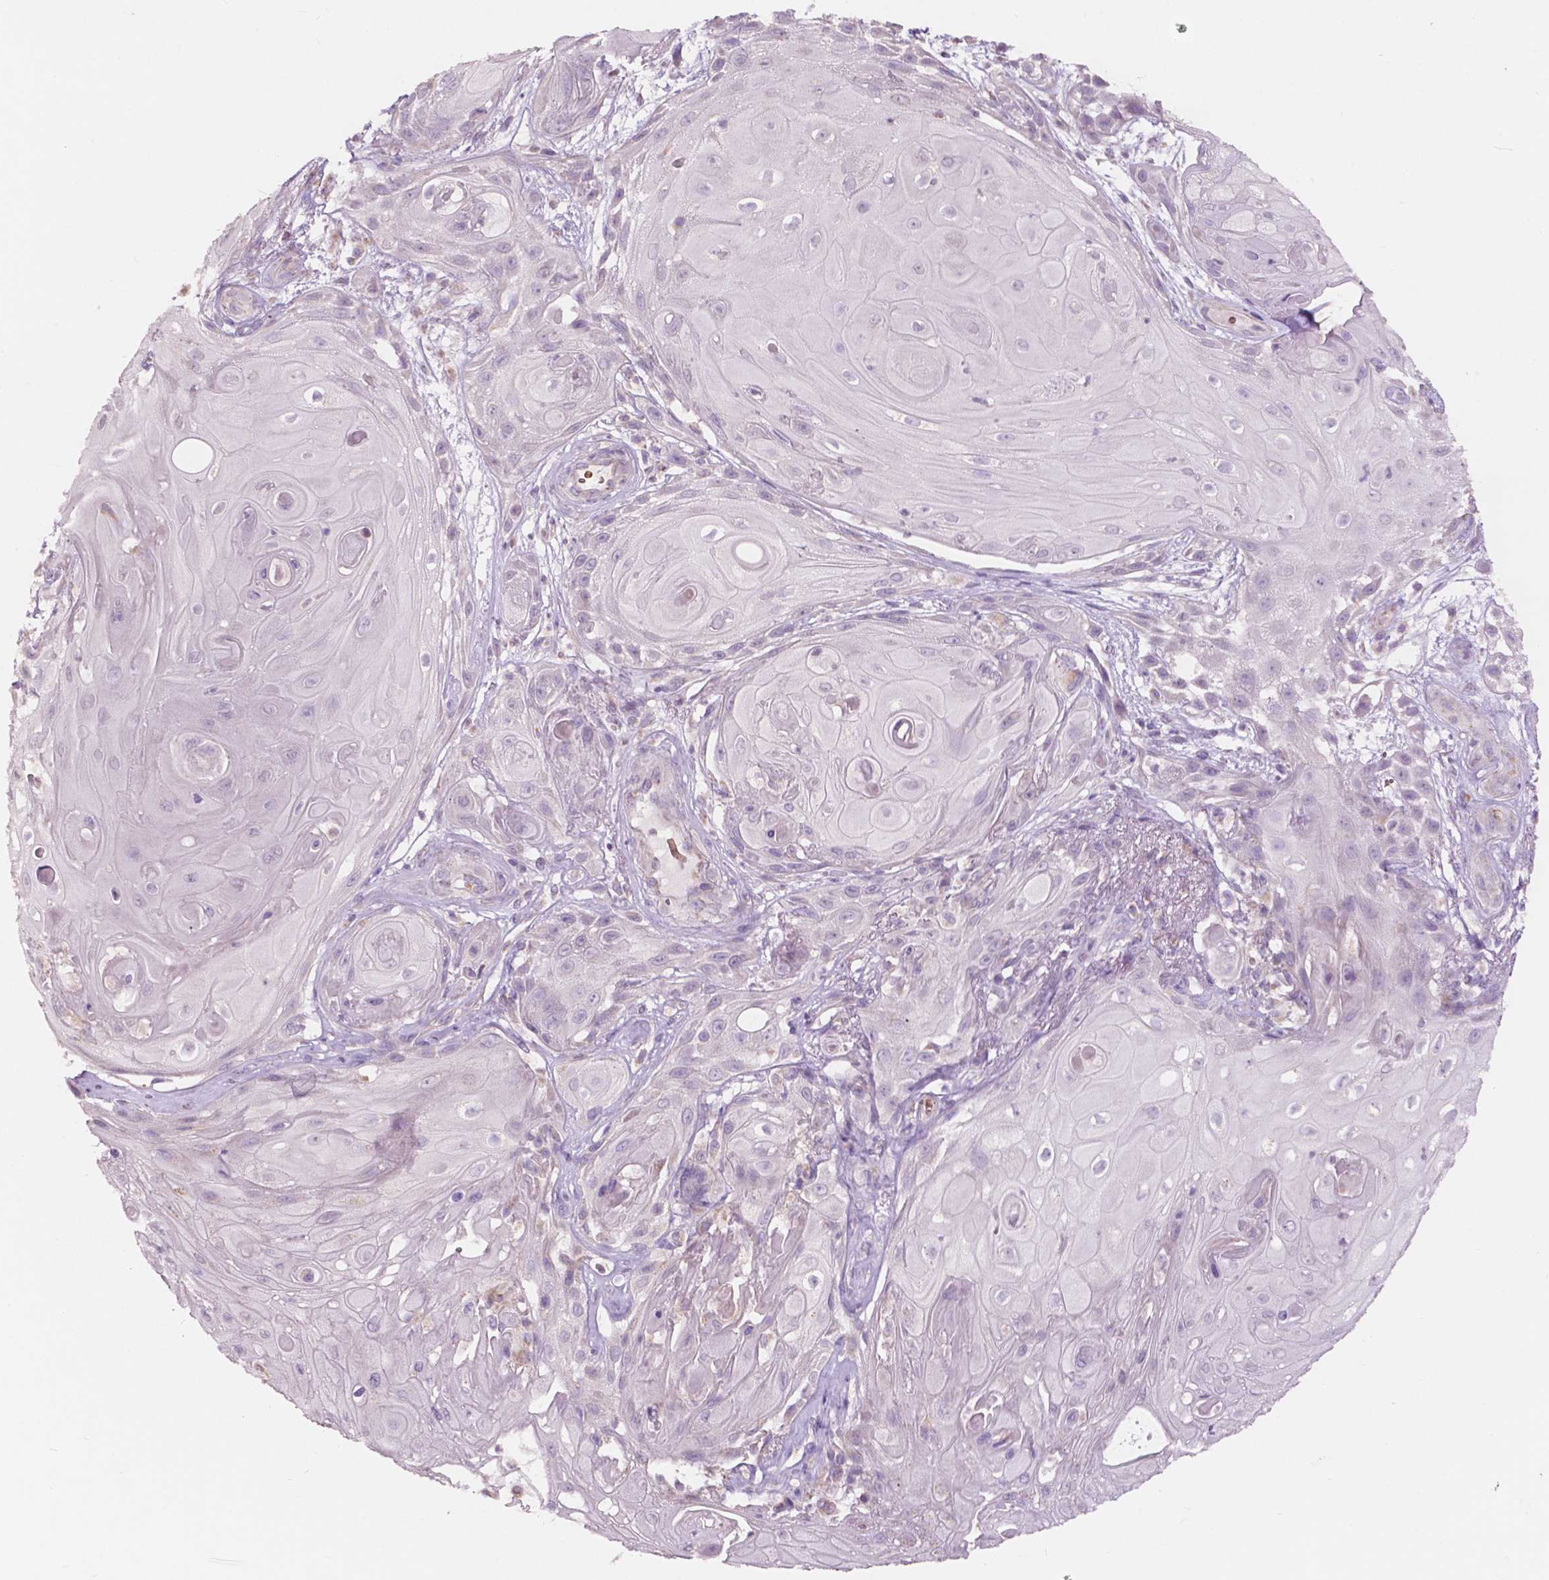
{"staining": {"intensity": "negative", "quantity": "none", "location": "none"}, "tissue": "skin cancer", "cell_type": "Tumor cells", "image_type": "cancer", "snomed": [{"axis": "morphology", "description": "Squamous cell carcinoma, NOS"}, {"axis": "topography", "description": "Skin"}], "caption": "Immunohistochemistry micrograph of human squamous cell carcinoma (skin) stained for a protein (brown), which shows no expression in tumor cells.", "gene": "NDUFS1", "patient": {"sex": "male", "age": 62}}